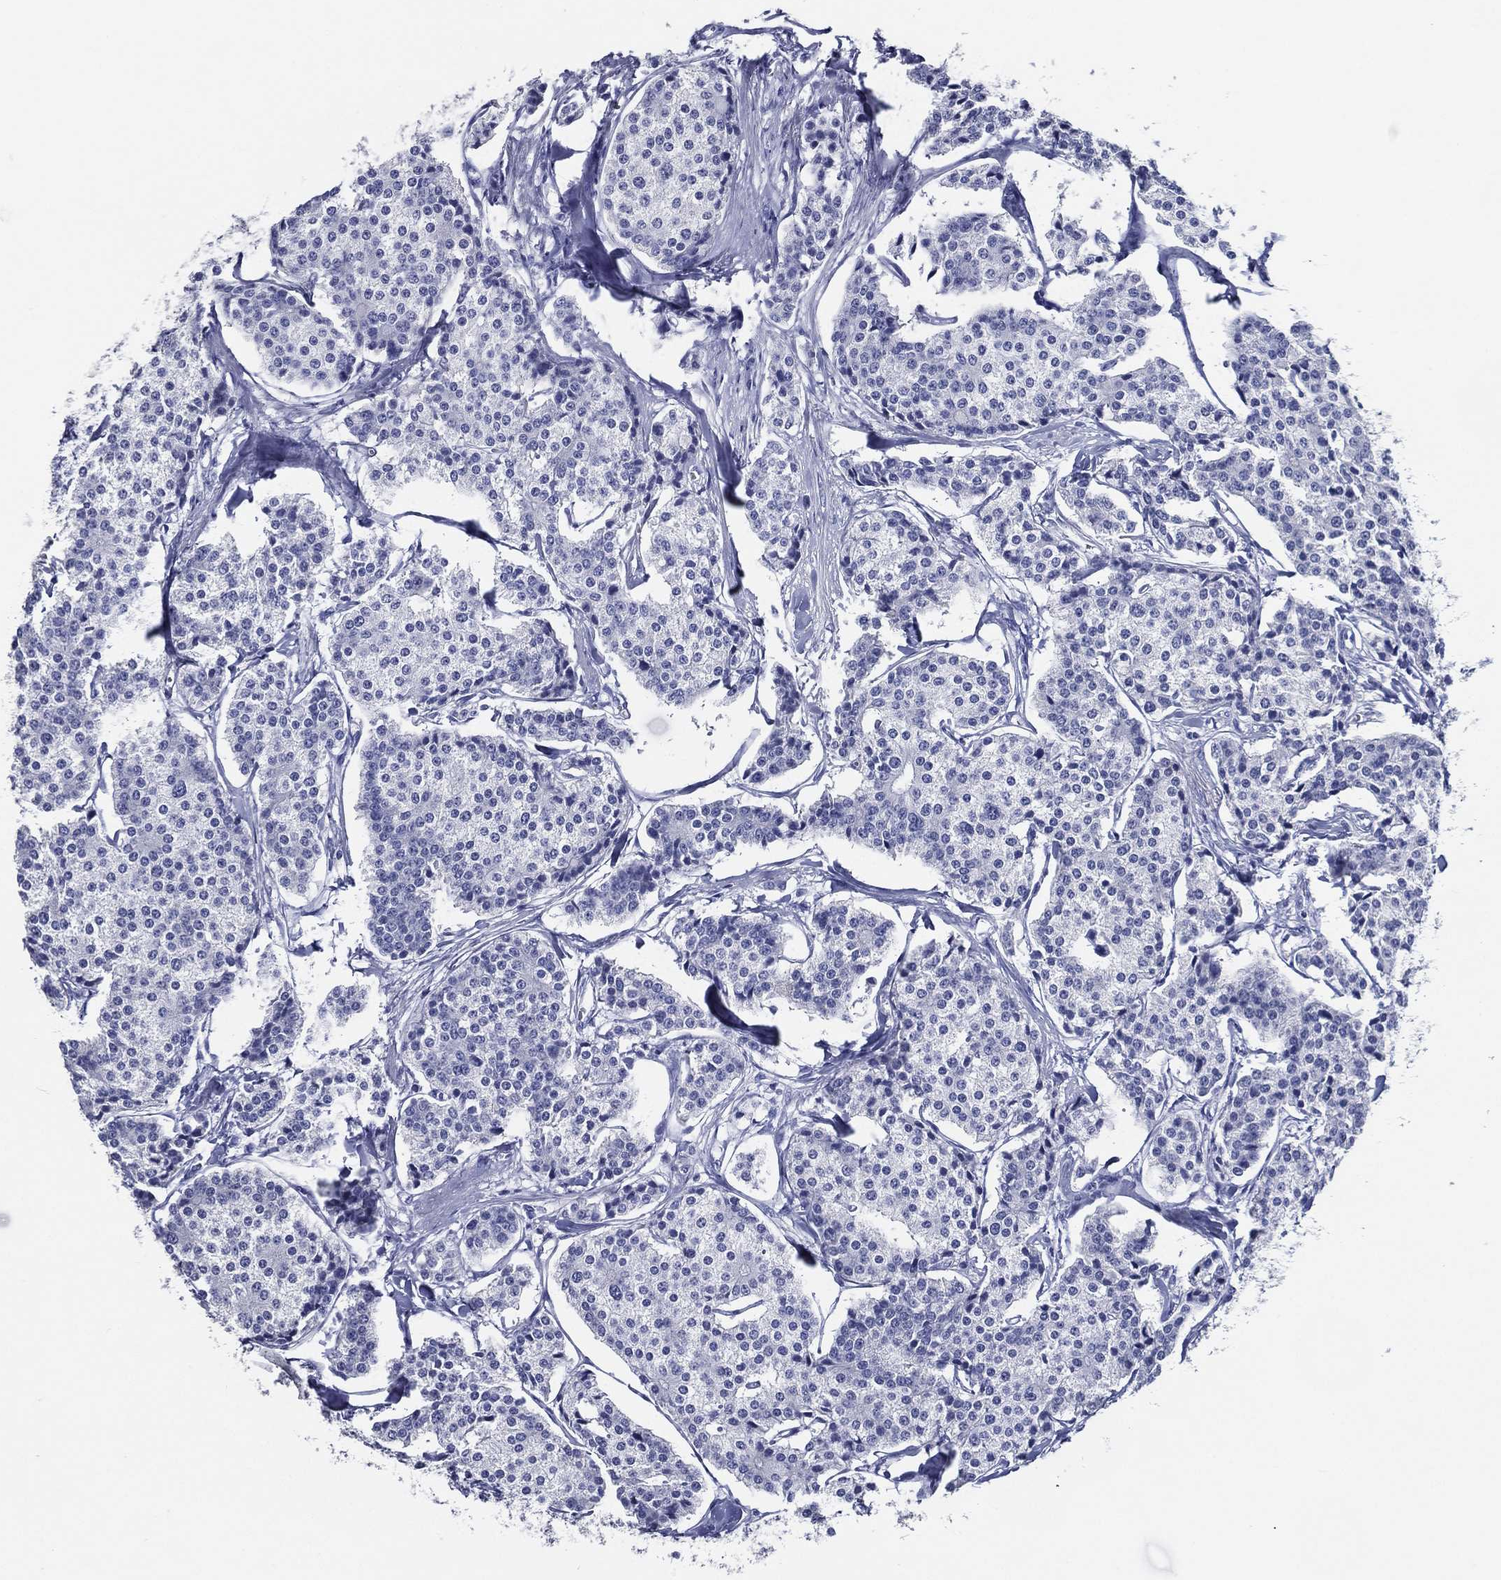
{"staining": {"intensity": "negative", "quantity": "none", "location": "none"}, "tissue": "carcinoid", "cell_type": "Tumor cells", "image_type": "cancer", "snomed": [{"axis": "morphology", "description": "Carcinoid, malignant, NOS"}, {"axis": "topography", "description": "Small intestine"}], "caption": "There is no significant staining in tumor cells of carcinoid. (Stains: DAB IHC with hematoxylin counter stain, Microscopy: brightfield microscopy at high magnification).", "gene": "ACE2", "patient": {"sex": "female", "age": 65}}